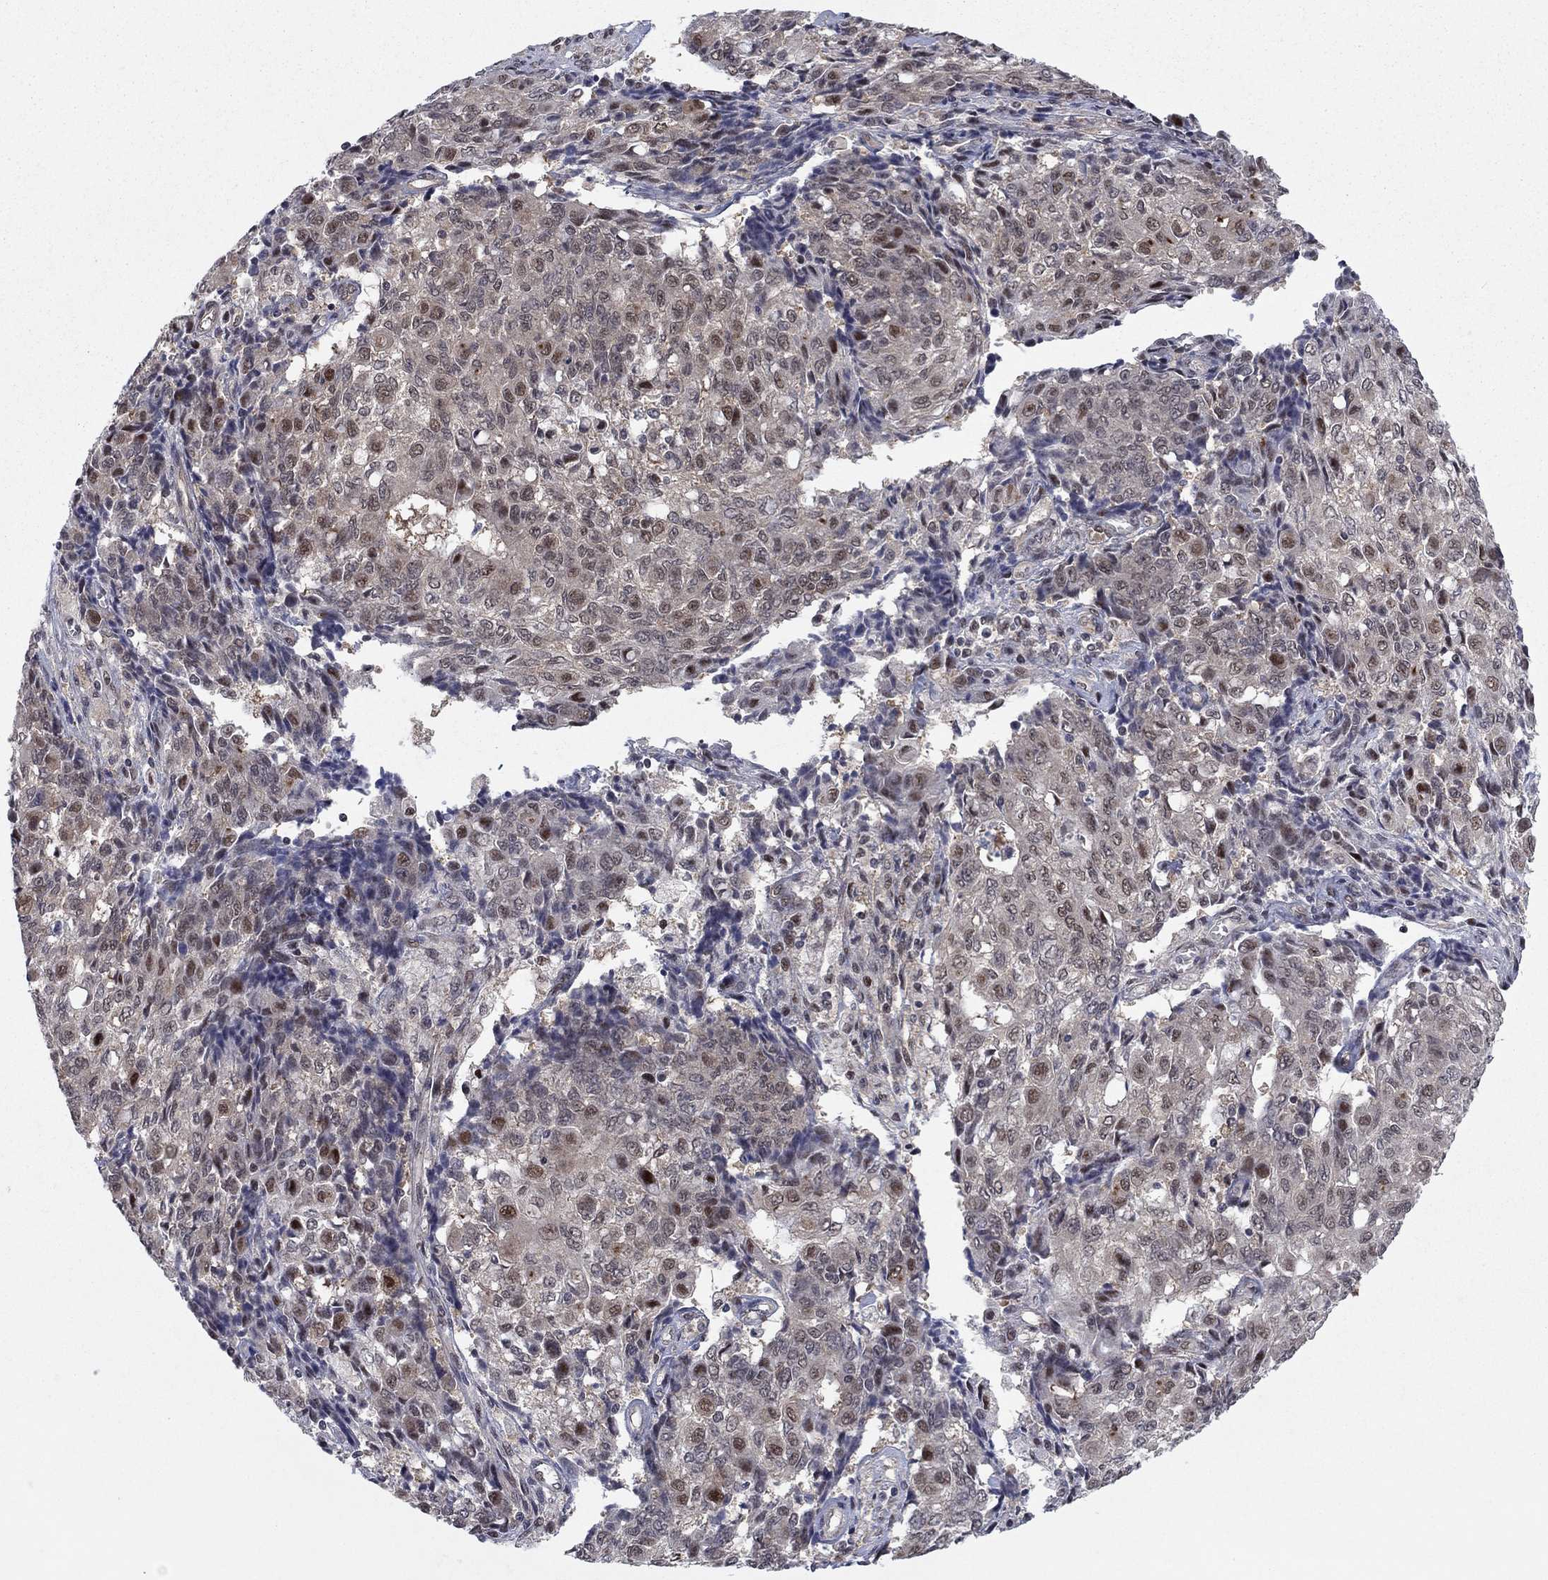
{"staining": {"intensity": "moderate", "quantity": "<25%", "location": "nuclear"}, "tissue": "ovarian cancer", "cell_type": "Tumor cells", "image_type": "cancer", "snomed": [{"axis": "morphology", "description": "Carcinoma, endometroid"}, {"axis": "topography", "description": "Ovary"}], "caption": "Ovarian endometroid carcinoma stained for a protein reveals moderate nuclear positivity in tumor cells.", "gene": "PSMC1", "patient": {"sex": "female", "age": 42}}